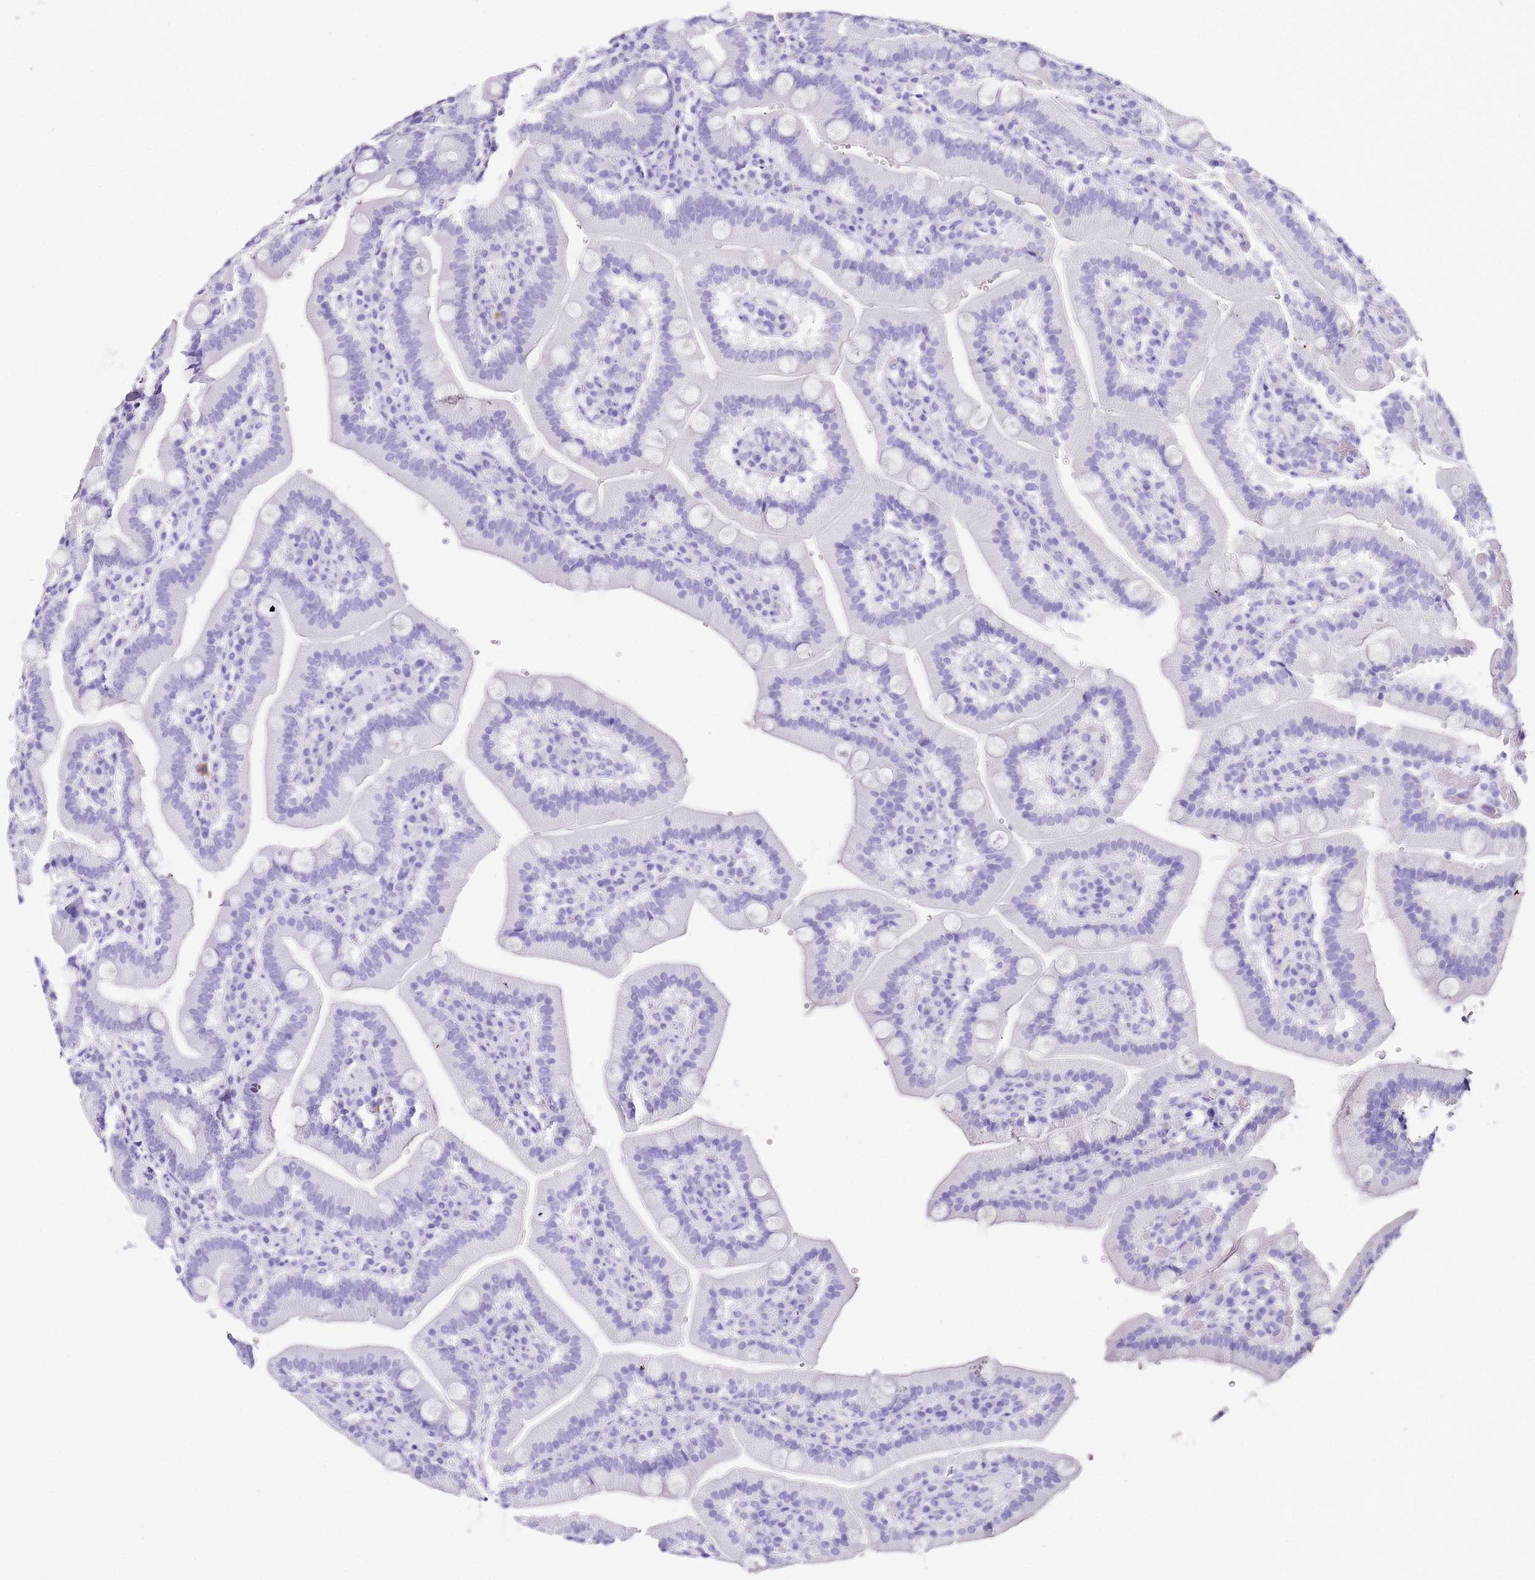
{"staining": {"intensity": "negative", "quantity": "none", "location": "none"}, "tissue": "duodenum", "cell_type": "Glandular cells", "image_type": "normal", "snomed": [{"axis": "morphology", "description": "Normal tissue, NOS"}, {"axis": "topography", "description": "Duodenum"}], "caption": "Immunohistochemistry (IHC) image of normal duodenum: duodenum stained with DAB (3,3'-diaminobenzidine) exhibits no significant protein positivity in glandular cells. The staining was performed using DAB (3,3'-diaminobenzidine) to visualize the protein expression in brown, while the nuclei were stained in blue with hematoxylin (Magnification: 20x).", "gene": "PTBP2", "patient": {"sex": "female", "age": 62}}